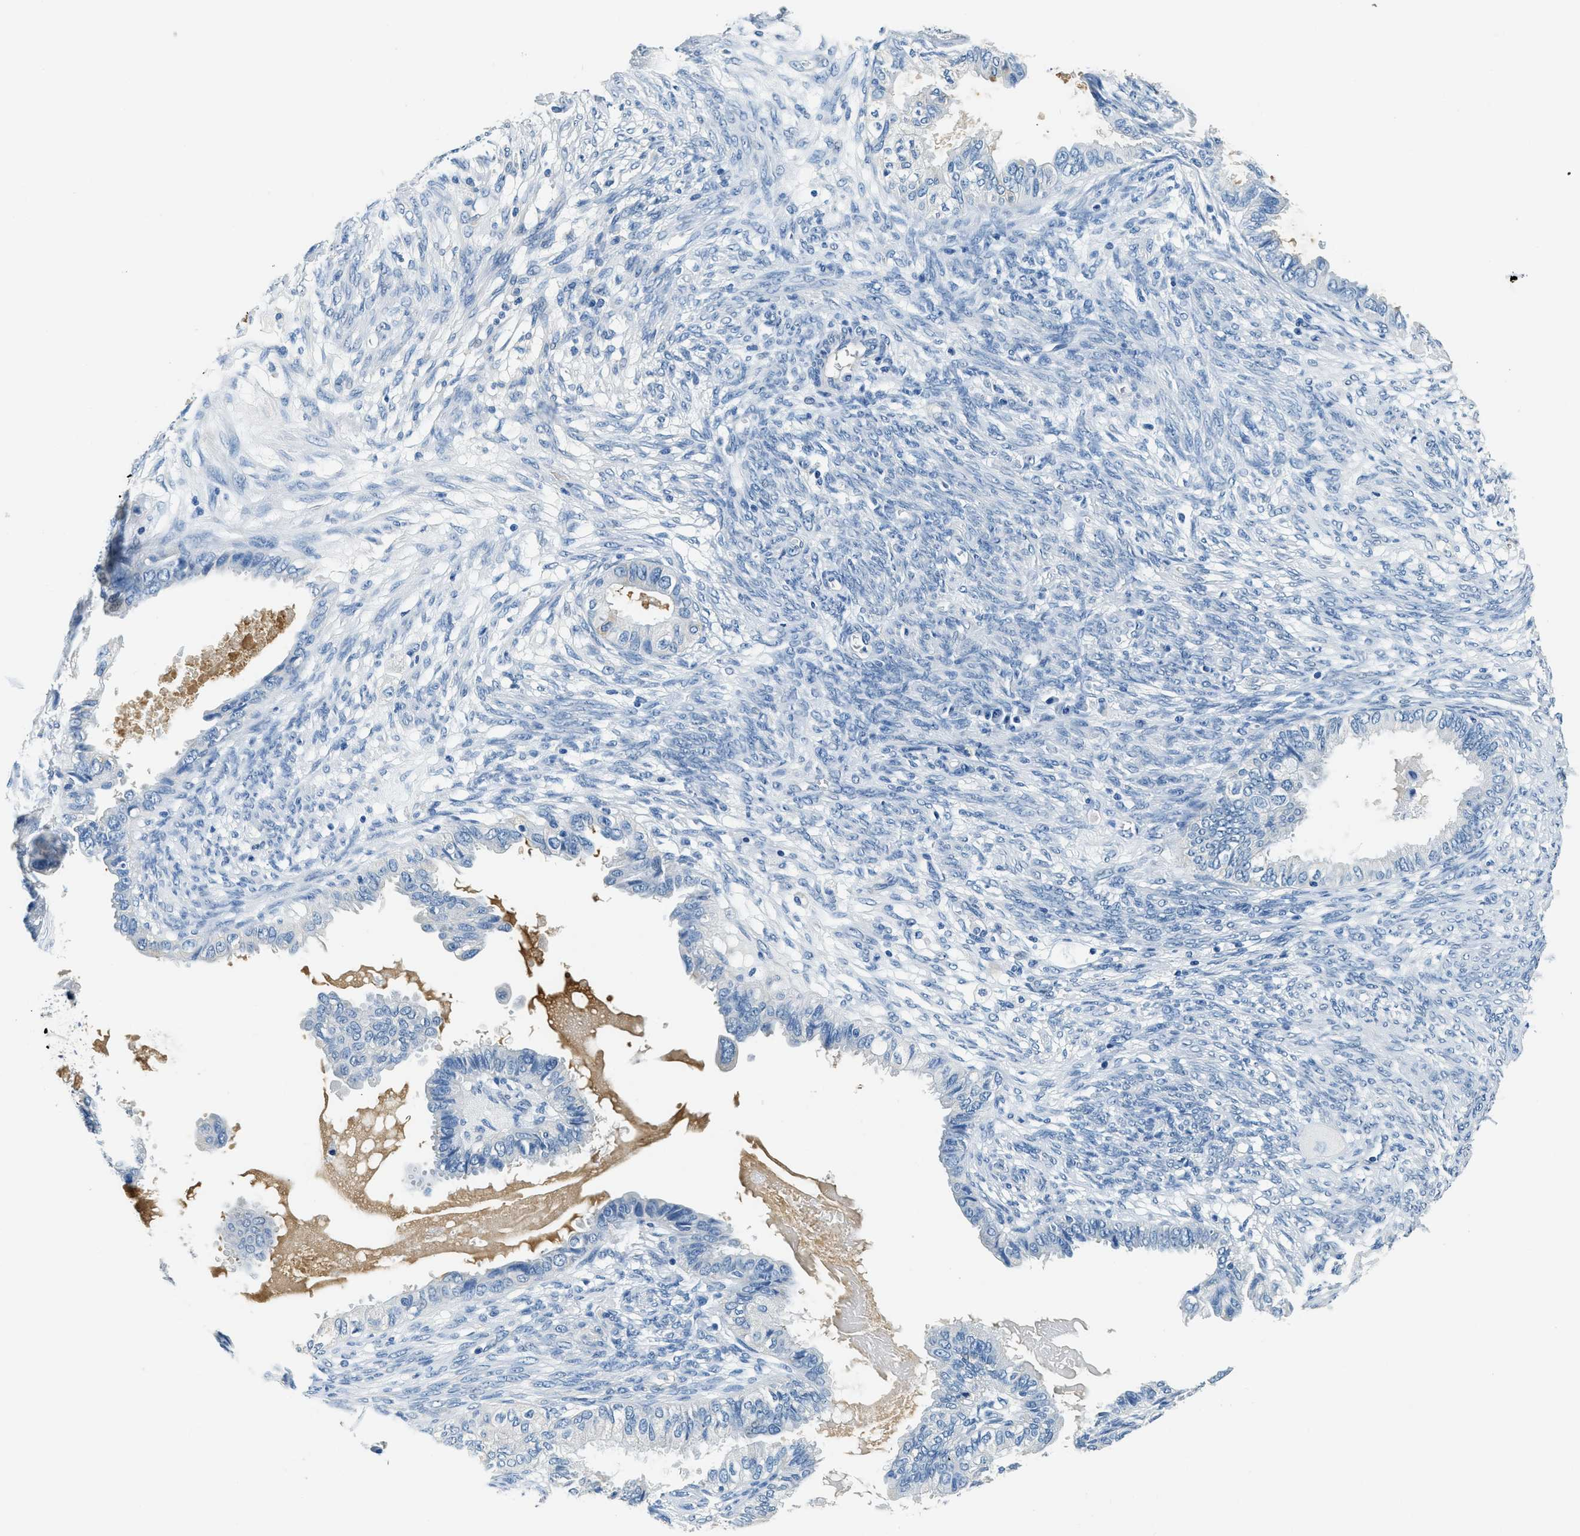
{"staining": {"intensity": "negative", "quantity": "none", "location": "none"}, "tissue": "cervical cancer", "cell_type": "Tumor cells", "image_type": "cancer", "snomed": [{"axis": "morphology", "description": "Normal tissue, NOS"}, {"axis": "morphology", "description": "Adenocarcinoma, NOS"}, {"axis": "topography", "description": "Cervix"}, {"axis": "topography", "description": "Endometrium"}], "caption": "Immunohistochemistry of adenocarcinoma (cervical) reveals no staining in tumor cells. (DAB IHC, high magnification).", "gene": "TMEM186", "patient": {"sex": "female", "age": 86}}